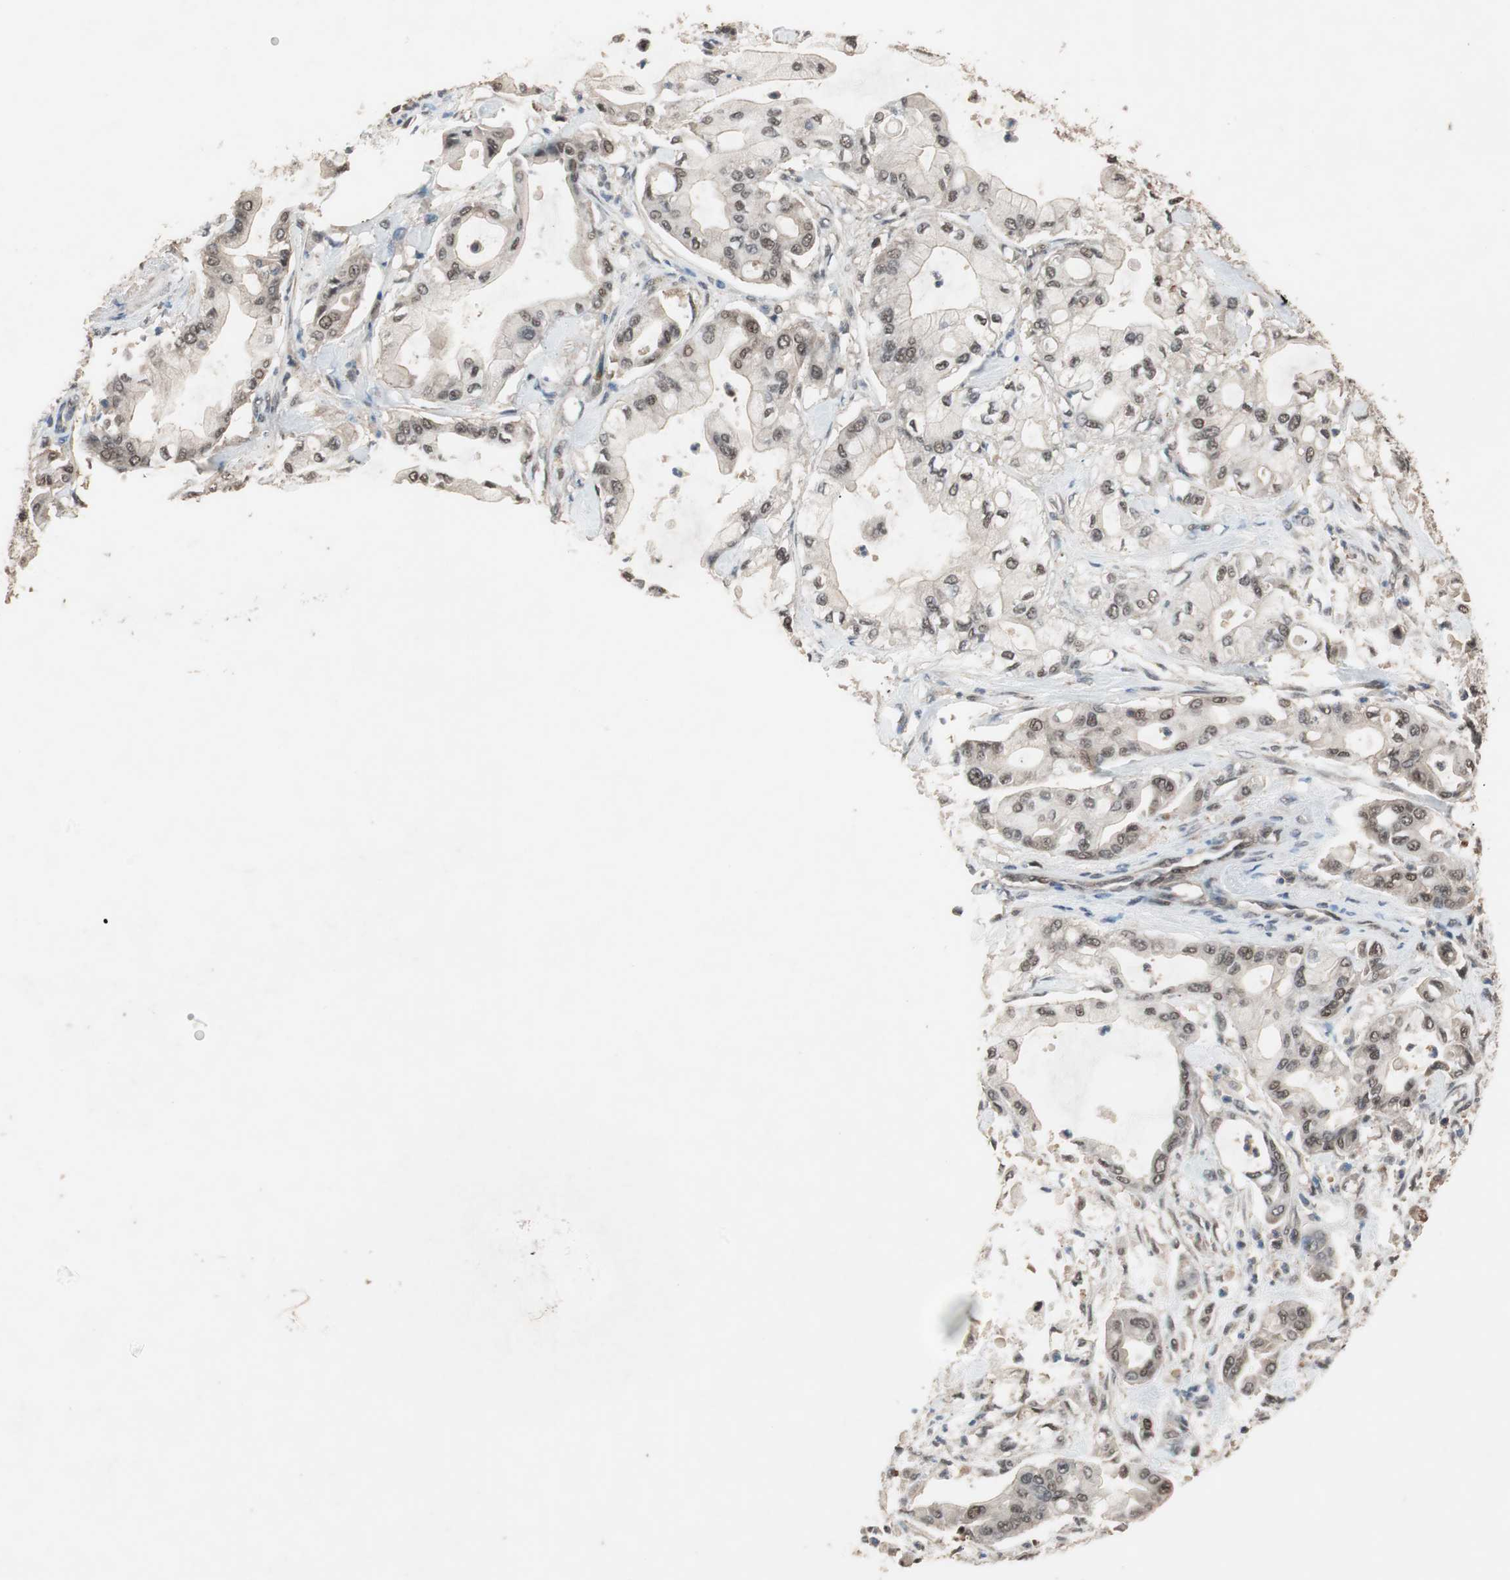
{"staining": {"intensity": "moderate", "quantity": "25%-75%", "location": "cytoplasmic/membranous,nuclear"}, "tissue": "pancreatic cancer", "cell_type": "Tumor cells", "image_type": "cancer", "snomed": [{"axis": "morphology", "description": "Adenocarcinoma, NOS"}, {"axis": "morphology", "description": "Adenocarcinoma, metastatic, NOS"}, {"axis": "topography", "description": "Lymph node"}, {"axis": "topography", "description": "Pancreas"}, {"axis": "topography", "description": "Duodenum"}], "caption": "Pancreatic metastatic adenocarcinoma stained for a protein displays moderate cytoplasmic/membranous and nuclear positivity in tumor cells.", "gene": "GART", "patient": {"sex": "female", "age": 64}}